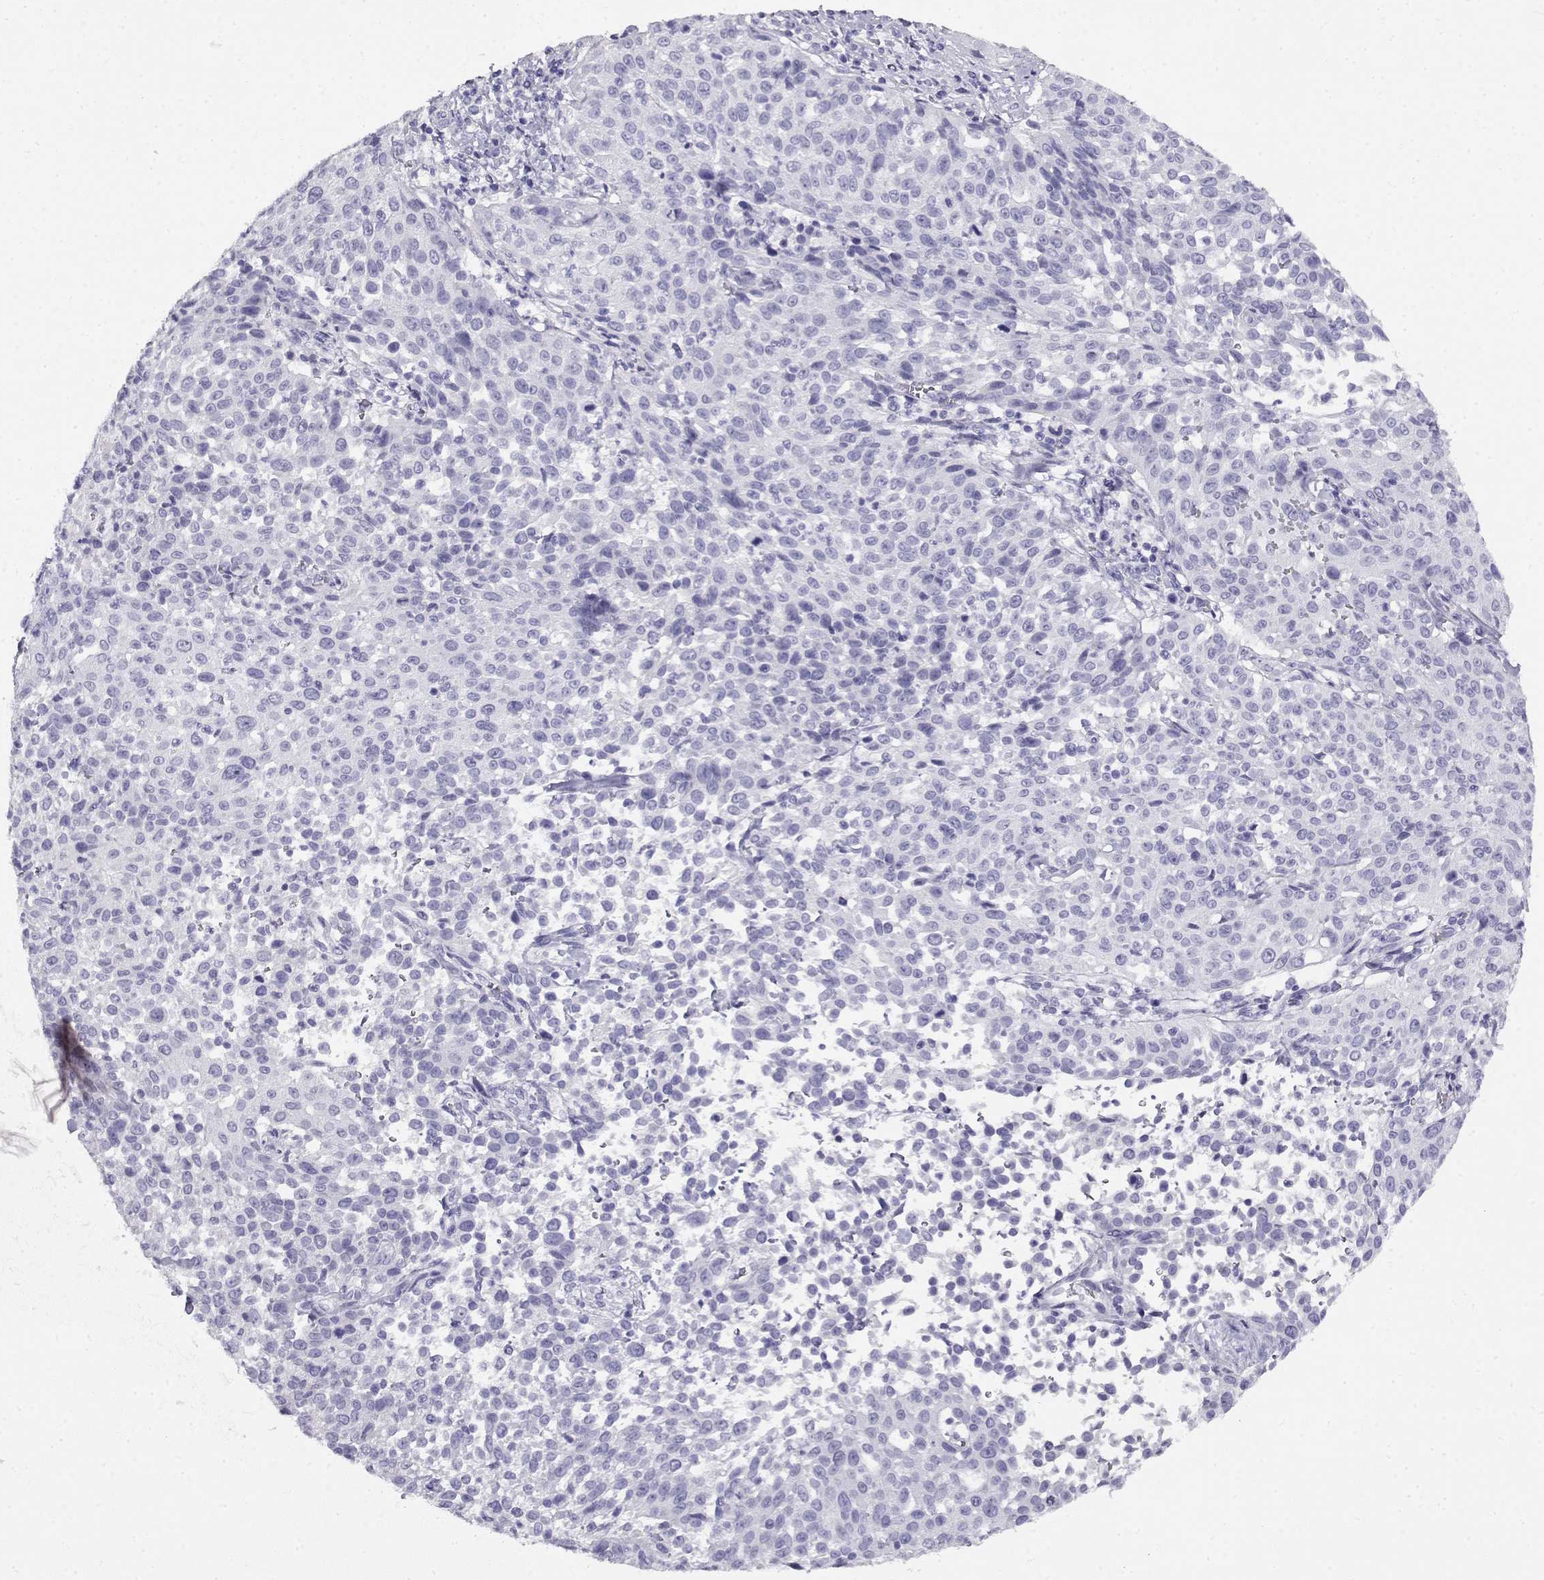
{"staining": {"intensity": "negative", "quantity": "none", "location": "none"}, "tissue": "cervical cancer", "cell_type": "Tumor cells", "image_type": "cancer", "snomed": [{"axis": "morphology", "description": "Squamous cell carcinoma, NOS"}, {"axis": "topography", "description": "Cervix"}], "caption": "DAB (3,3'-diaminobenzidine) immunohistochemical staining of cervical cancer shows no significant staining in tumor cells.", "gene": "CABS1", "patient": {"sex": "female", "age": 26}}